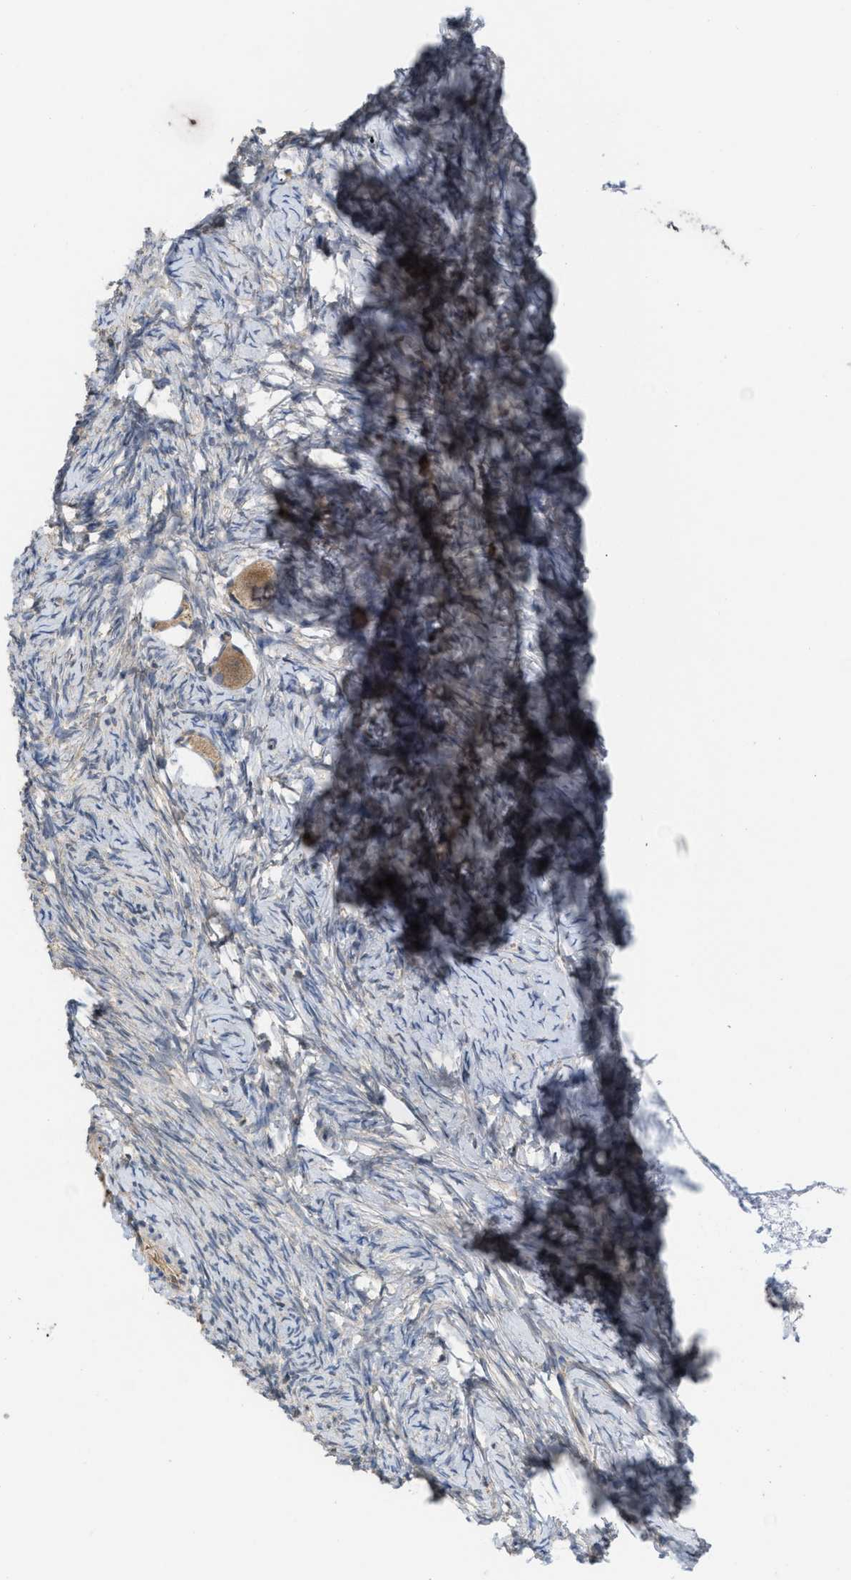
{"staining": {"intensity": "moderate", "quantity": ">75%", "location": "cytoplasmic/membranous"}, "tissue": "ovary", "cell_type": "Follicle cells", "image_type": "normal", "snomed": [{"axis": "morphology", "description": "Normal tissue, NOS"}, {"axis": "topography", "description": "Ovary"}], "caption": "Brown immunohistochemical staining in benign ovary shows moderate cytoplasmic/membranous staining in approximately >75% of follicle cells.", "gene": "NAPEPLD", "patient": {"sex": "female", "age": 27}}